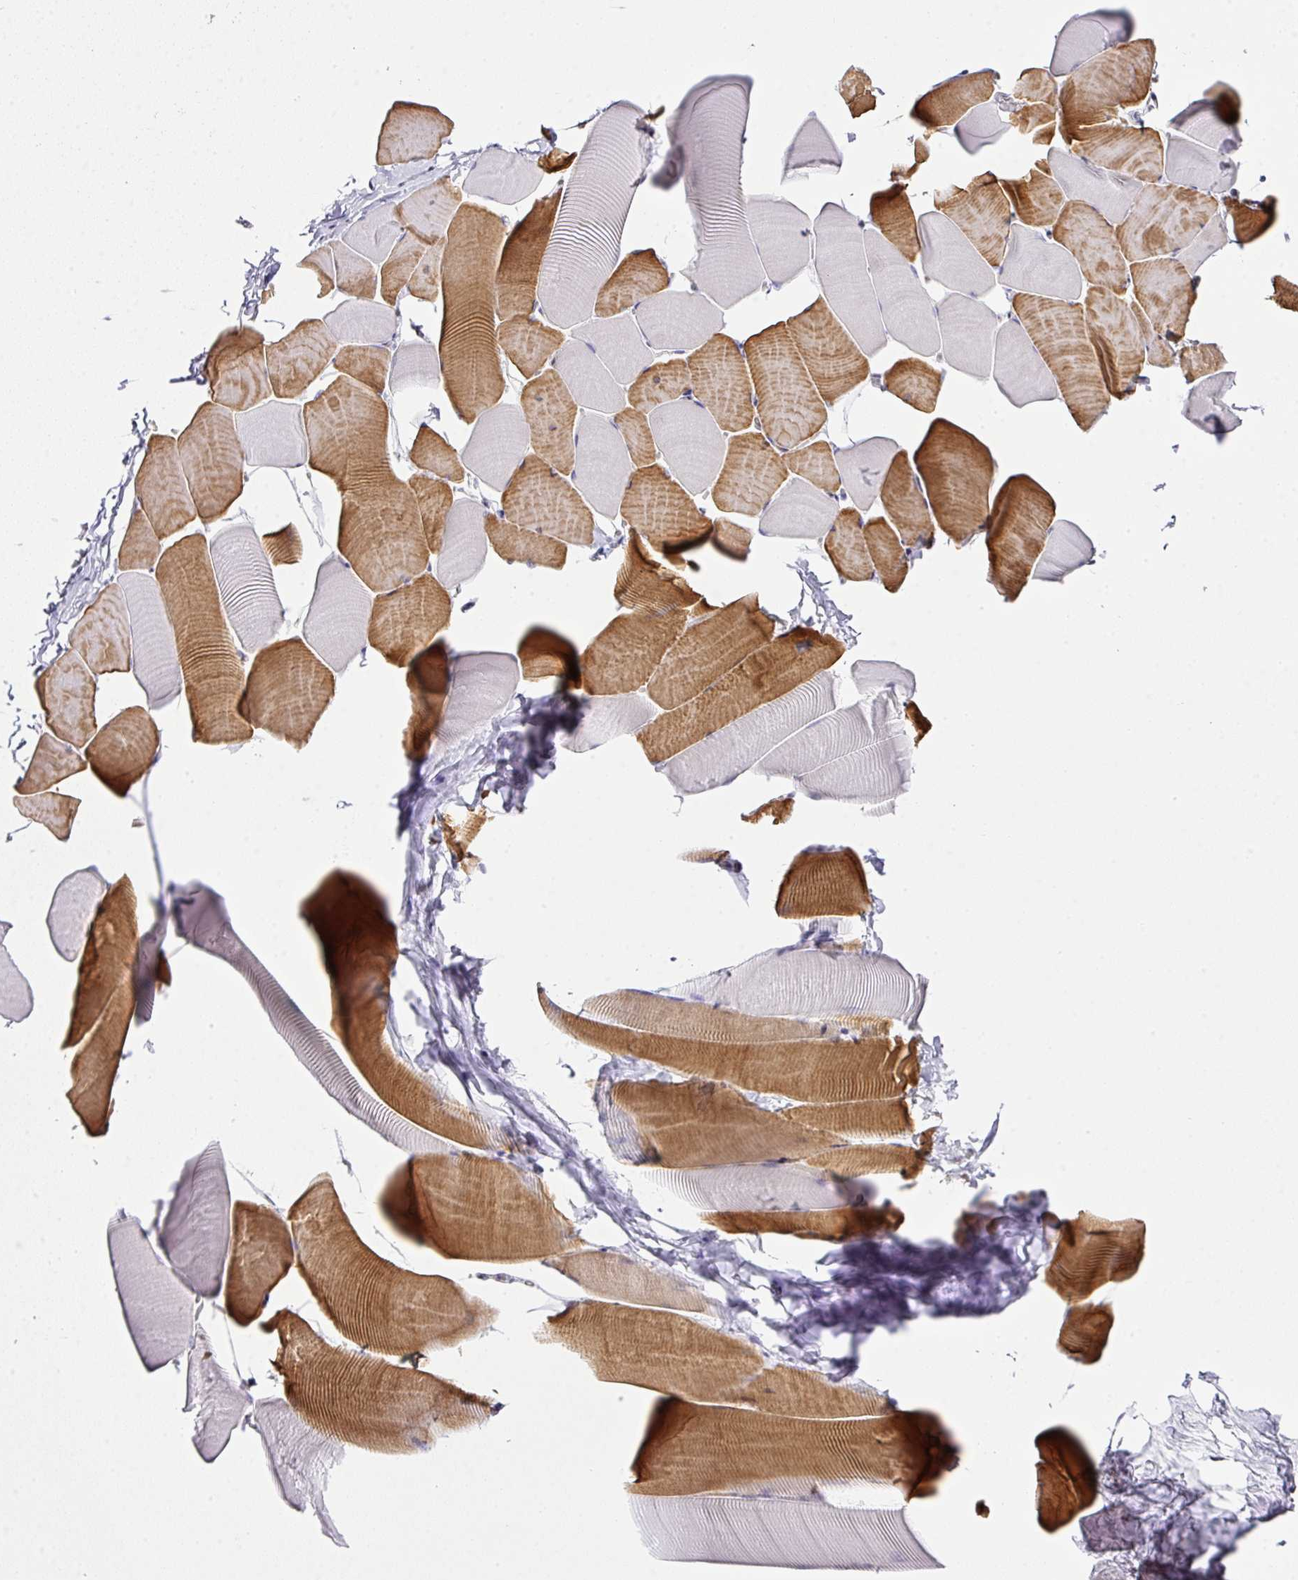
{"staining": {"intensity": "strong", "quantity": "25%-75%", "location": "cytoplasmic/membranous"}, "tissue": "skeletal muscle", "cell_type": "Myocytes", "image_type": "normal", "snomed": [{"axis": "morphology", "description": "Normal tissue, NOS"}, {"axis": "topography", "description": "Skeletal muscle"}], "caption": "DAB (3,3'-diaminobenzidine) immunohistochemical staining of benign human skeletal muscle displays strong cytoplasmic/membranous protein expression in approximately 25%-75% of myocytes. (IHC, brightfield microscopy, high magnification).", "gene": "FAM32A", "patient": {"sex": "male", "age": 25}}